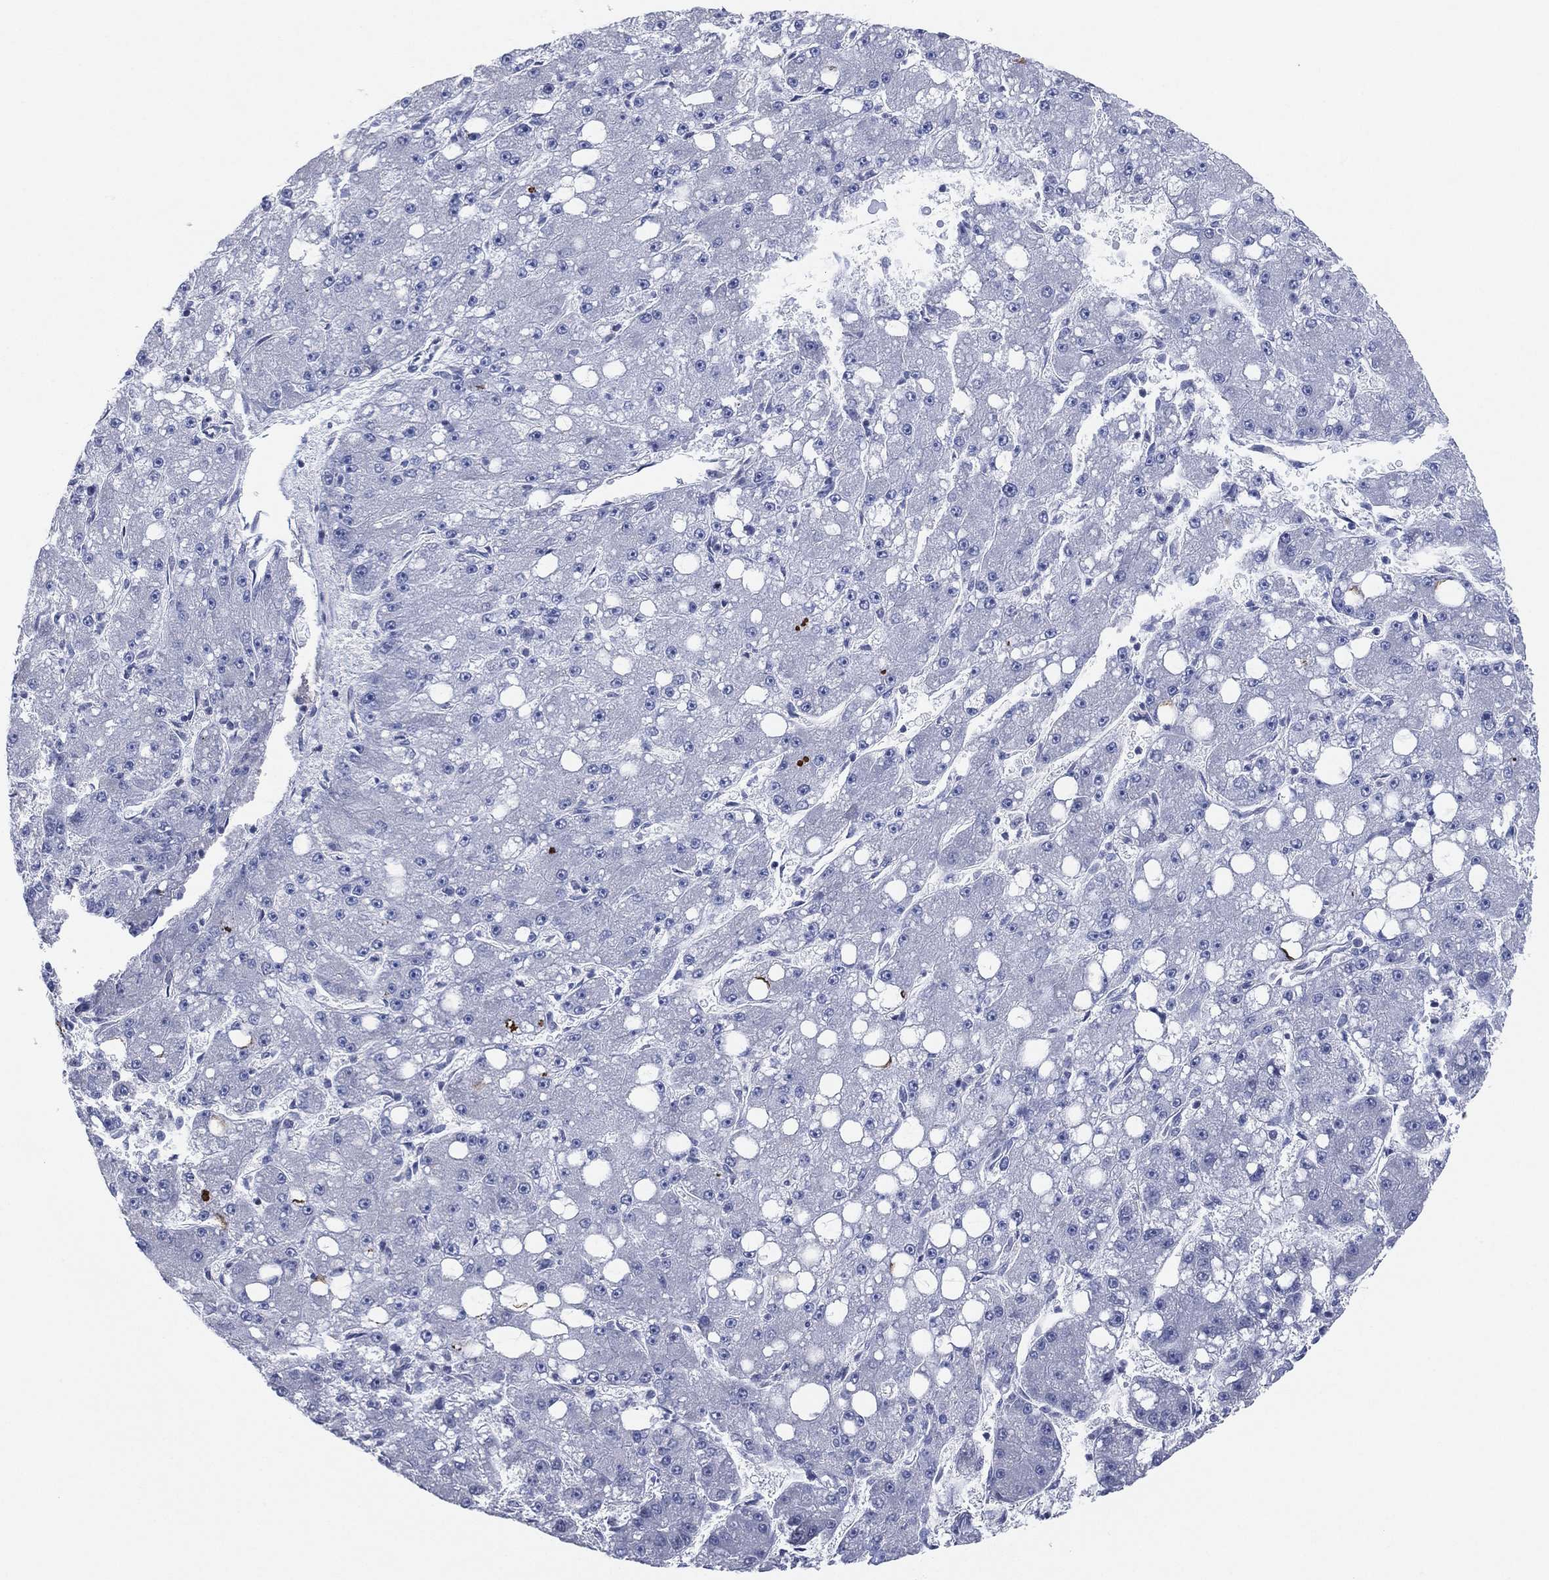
{"staining": {"intensity": "negative", "quantity": "none", "location": "none"}, "tissue": "liver cancer", "cell_type": "Tumor cells", "image_type": "cancer", "snomed": [{"axis": "morphology", "description": "Carcinoma, Hepatocellular, NOS"}, {"axis": "topography", "description": "Liver"}], "caption": "A high-resolution photomicrograph shows immunohistochemistry (IHC) staining of hepatocellular carcinoma (liver), which reveals no significant expression in tumor cells. (DAB (3,3'-diaminobenzidine) IHC, high magnification).", "gene": "CFTR", "patient": {"sex": "male", "age": 67}}